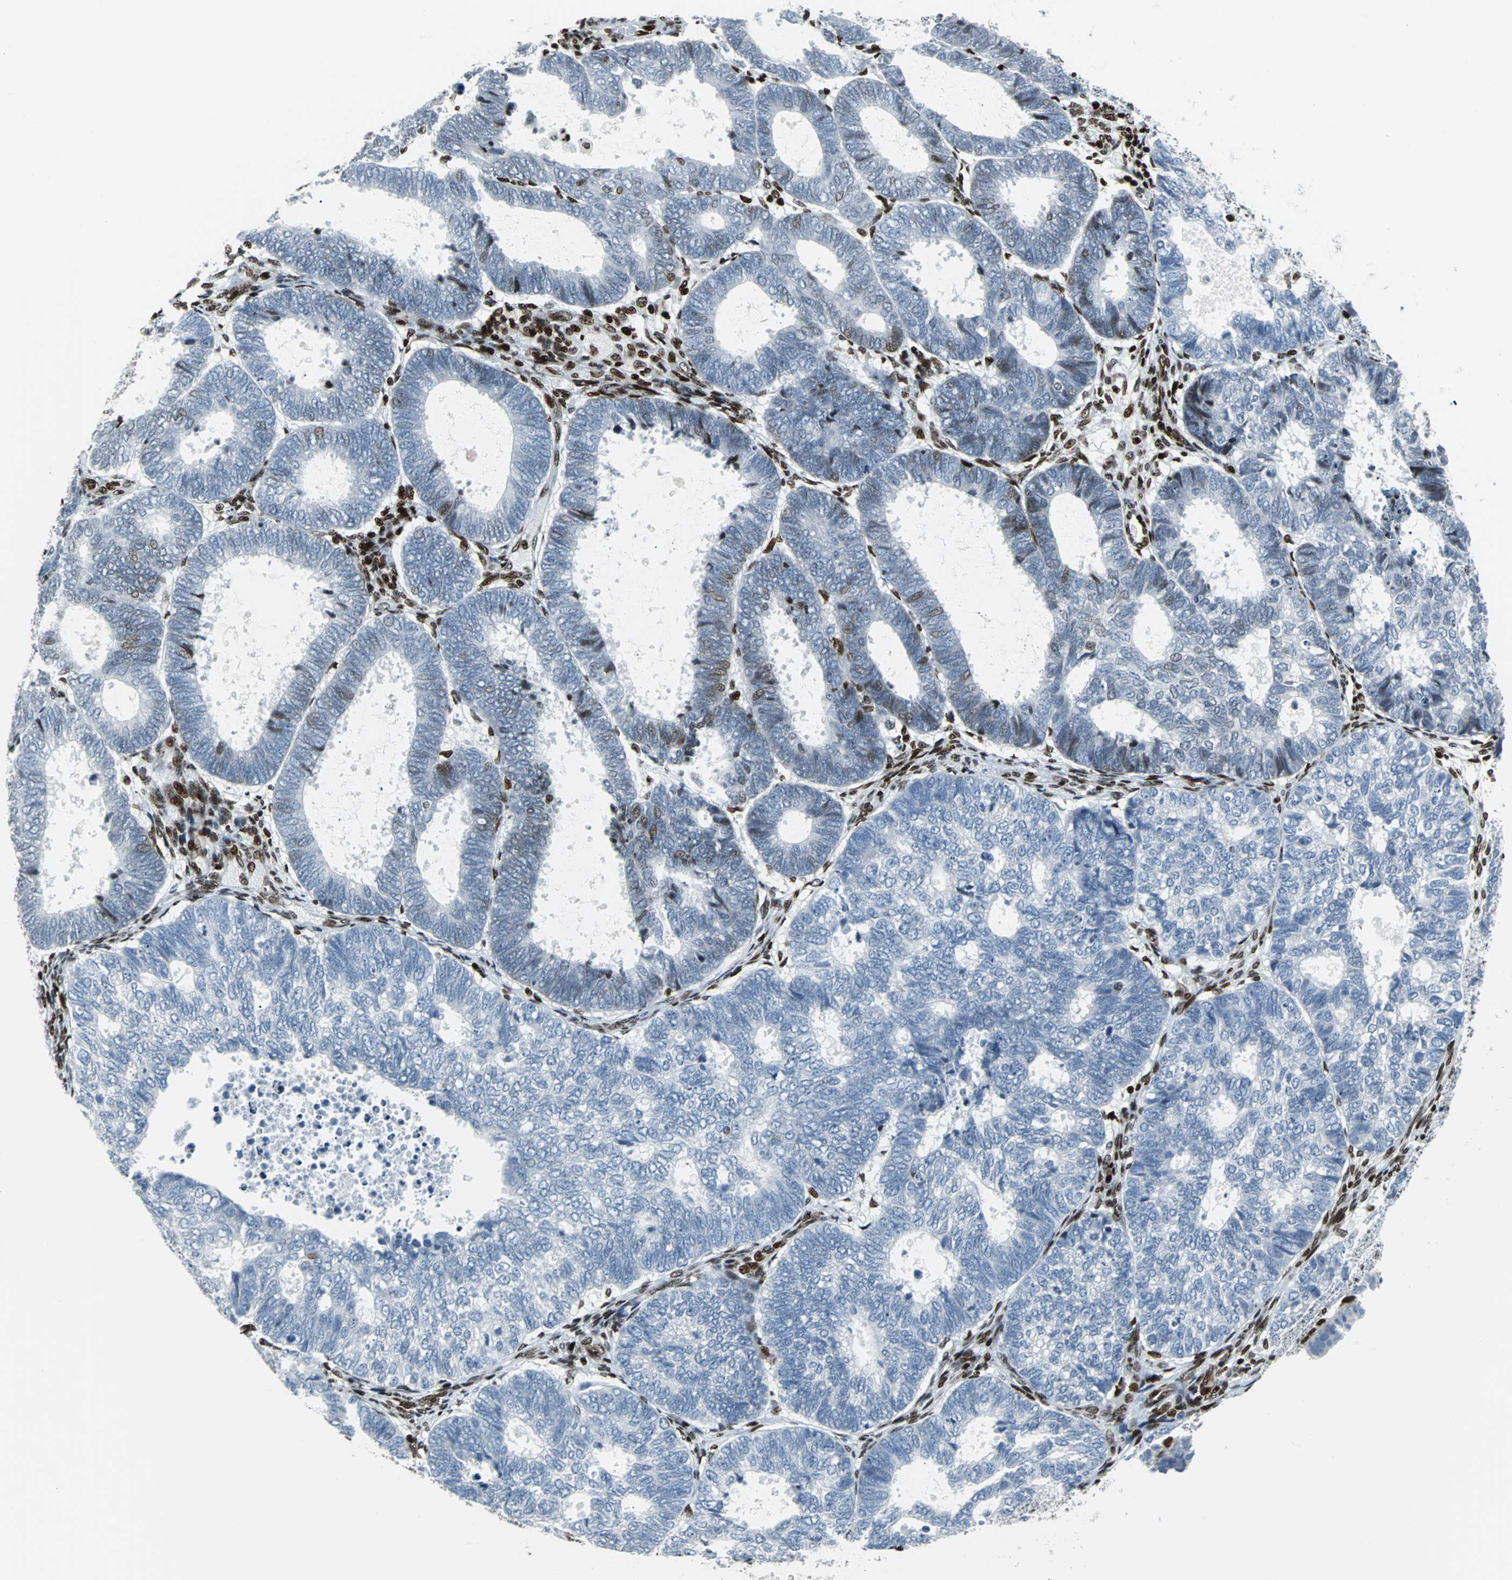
{"staining": {"intensity": "moderate", "quantity": "<25%", "location": "nuclear"}, "tissue": "endometrial cancer", "cell_type": "Tumor cells", "image_type": "cancer", "snomed": [{"axis": "morphology", "description": "Adenocarcinoma, NOS"}, {"axis": "topography", "description": "Uterus"}], "caption": "IHC of human endometrial adenocarcinoma demonstrates low levels of moderate nuclear positivity in approximately <25% of tumor cells.", "gene": "ZNF131", "patient": {"sex": "female", "age": 60}}